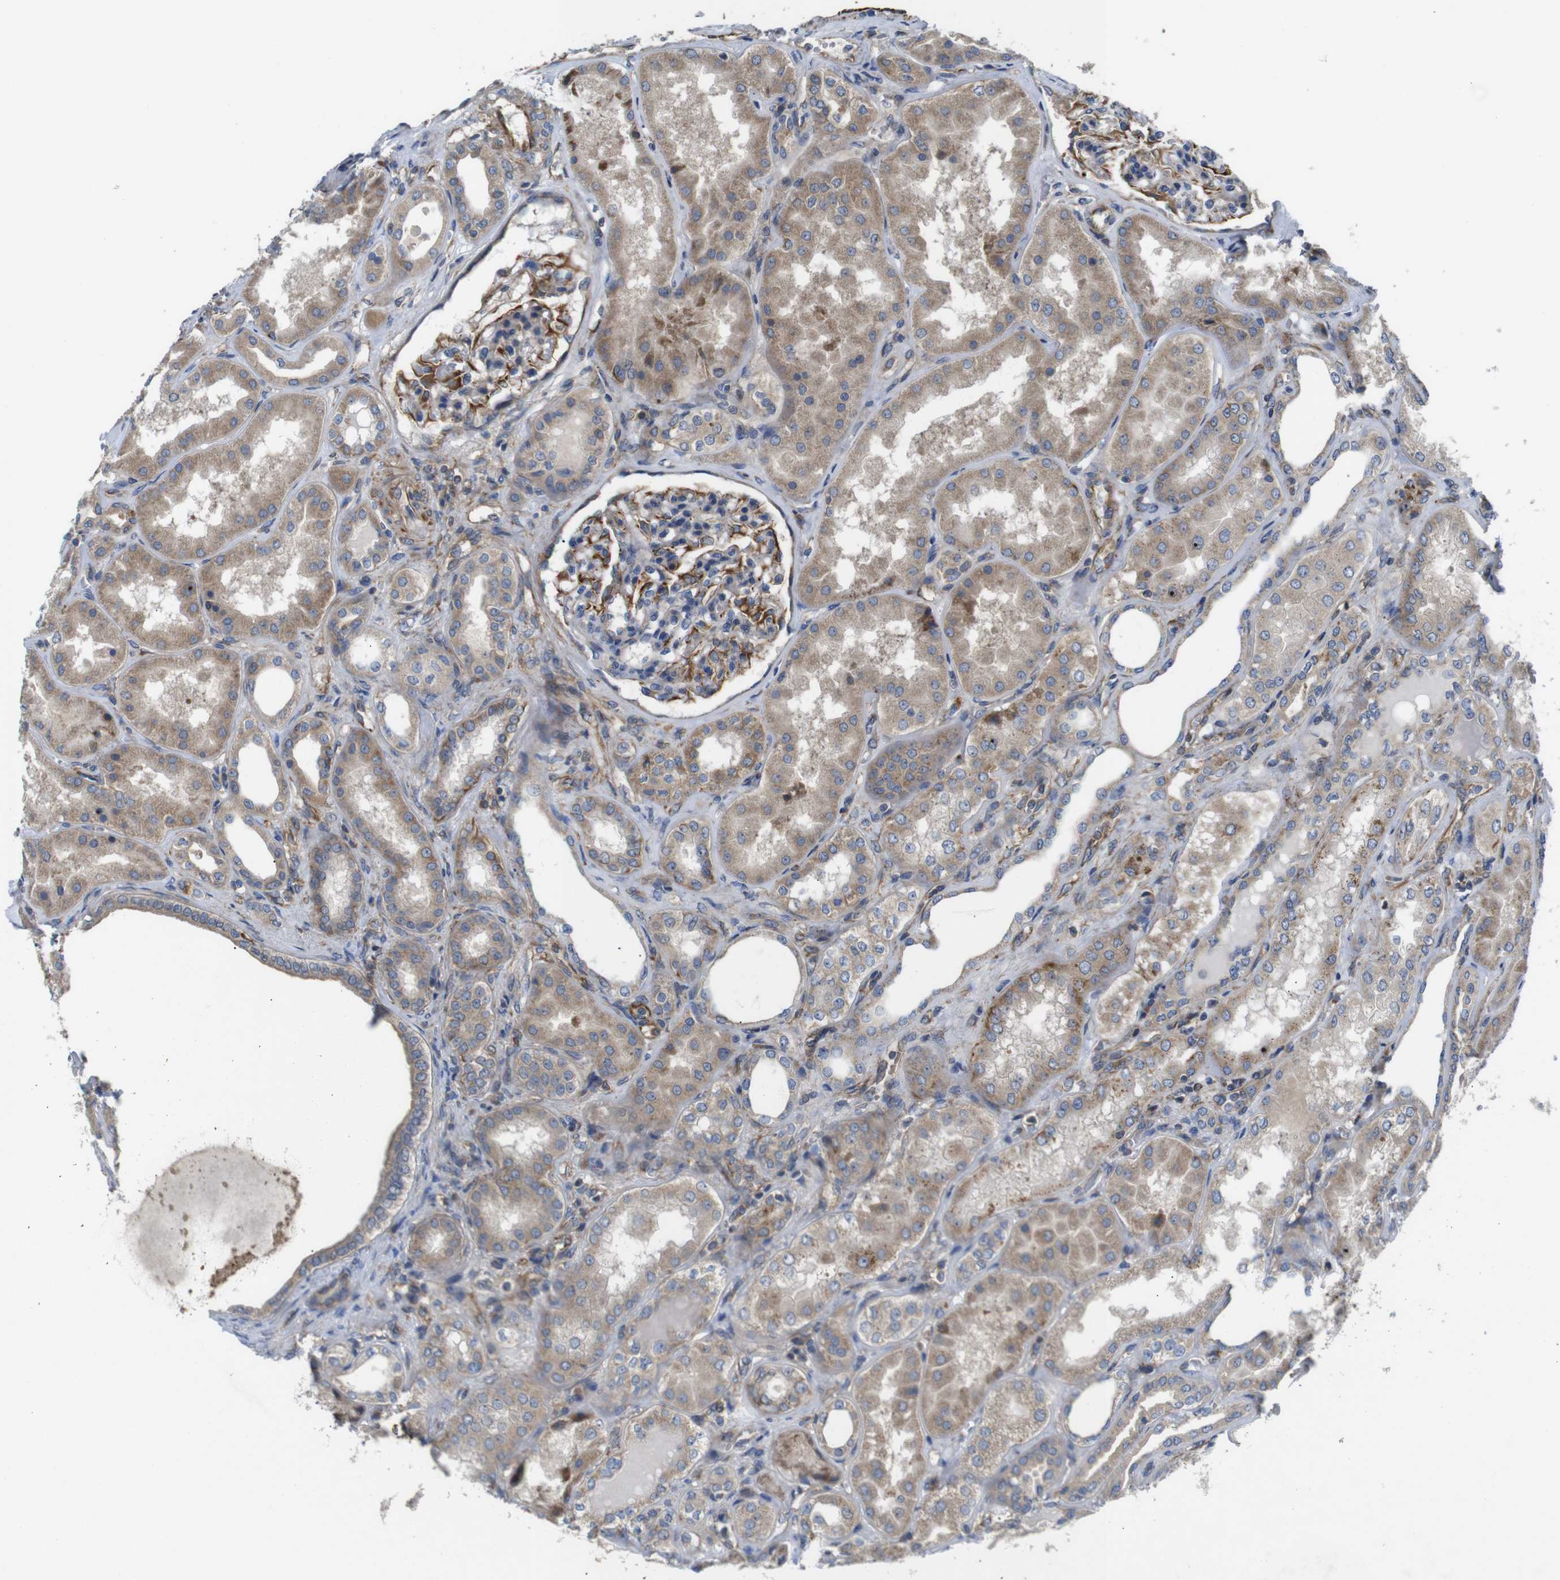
{"staining": {"intensity": "strong", "quantity": "25%-75%", "location": "cytoplasmic/membranous"}, "tissue": "kidney", "cell_type": "Cells in glomeruli", "image_type": "normal", "snomed": [{"axis": "morphology", "description": "Normal tissue, NOS"}, {"axis": "topography", "description": "Kidney"}], "caption": "IHC (DAB) staining of normal human kidney shows strong cytoplasmic/membranous protein staining in approximately 25%-75% of cells in glomeruli. Using DAB (brown) and hematoxylin (blue) stains, captured at high magnification using brightfield microscopy.", "gene": "POMK", "patient": {"sex": "female", "age": 56}}